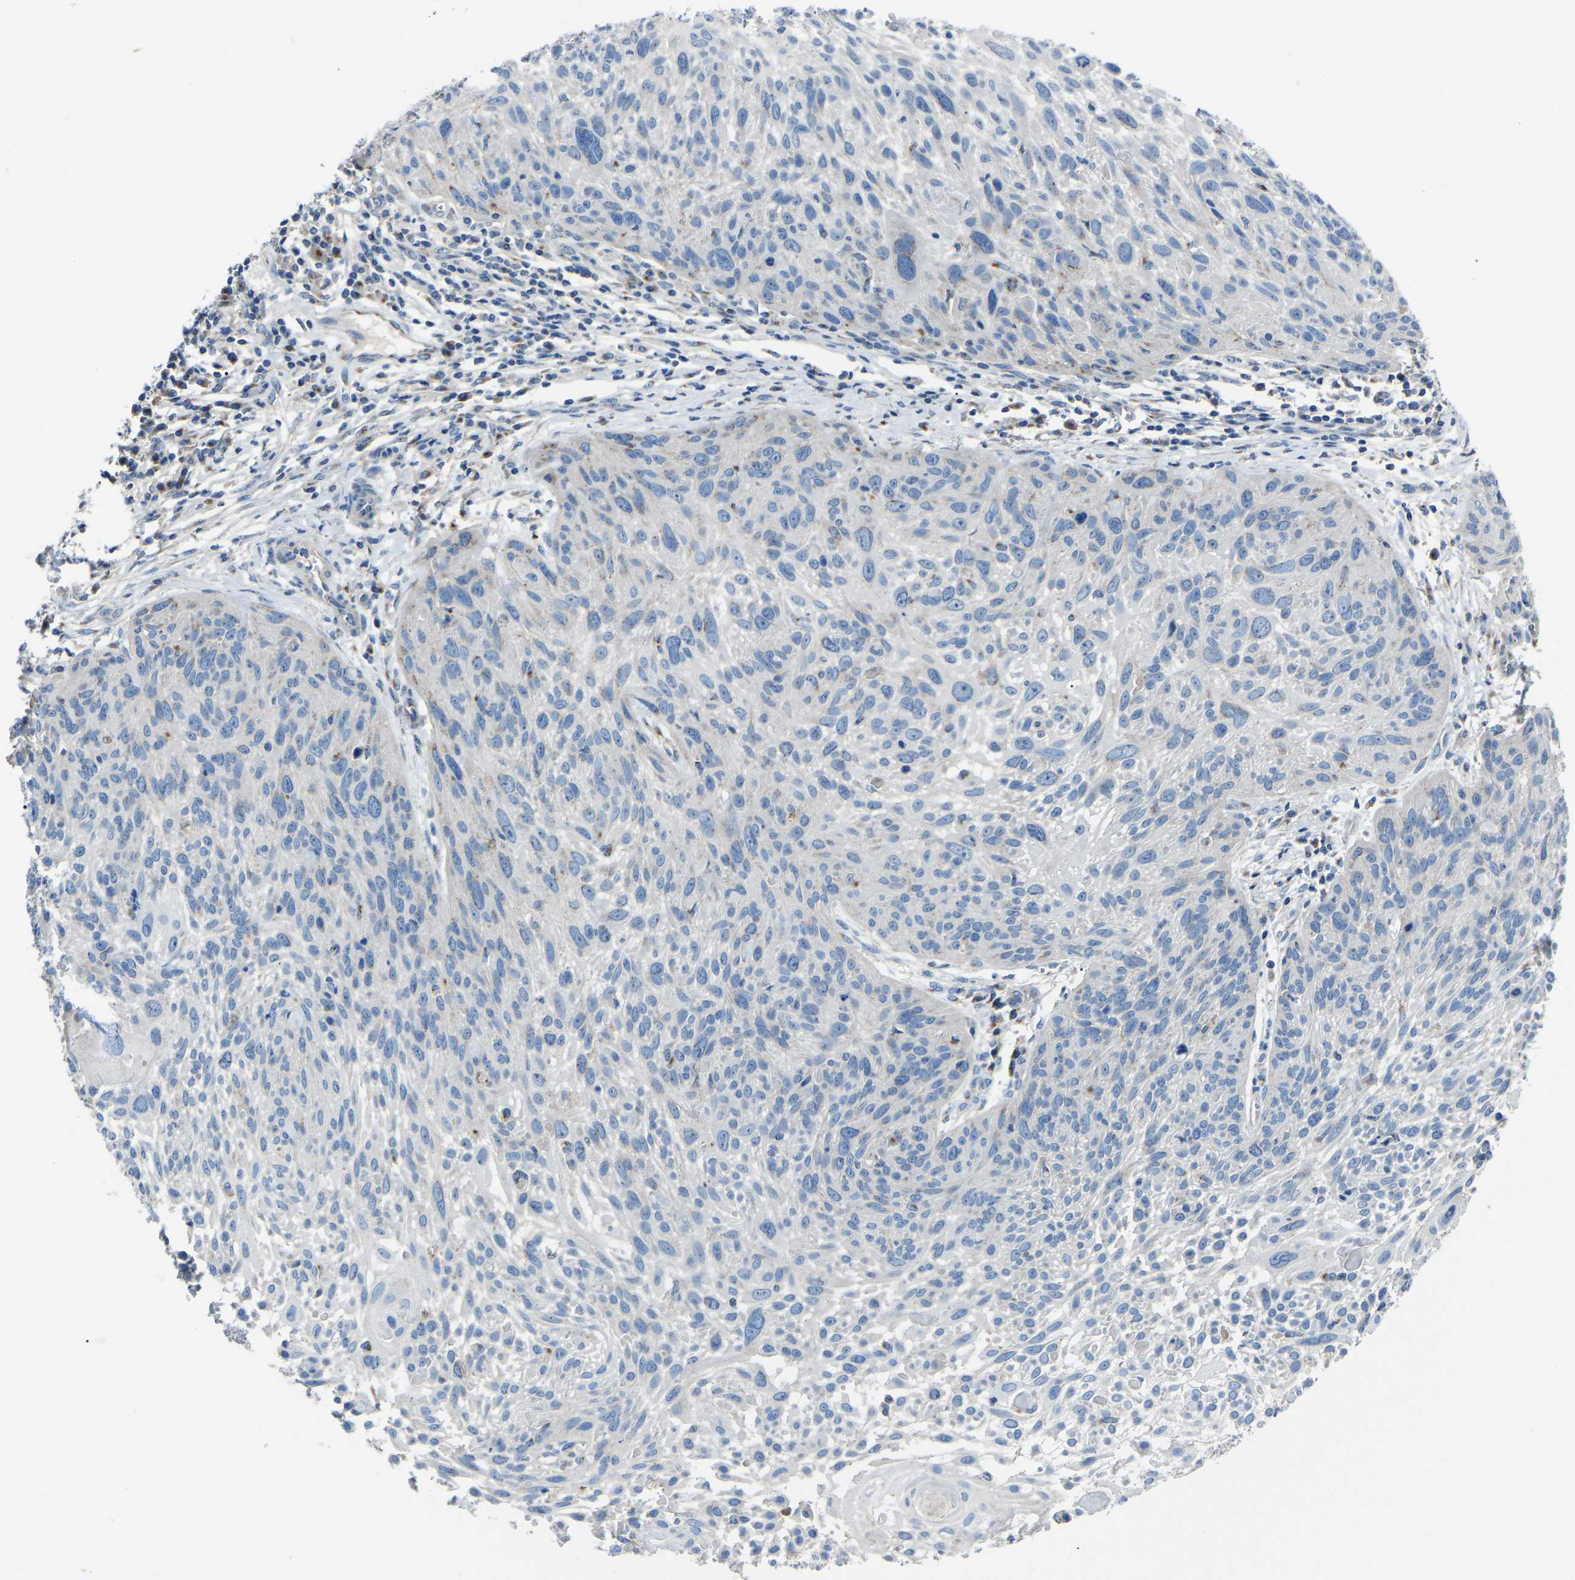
{"staining": {"intensity": "negative", "quantity": "none", "location": "none"}, "tissue": "cervical cancer", "cell_type": "Tumor cells", "image_type": "cancer", "snomed": [{"axis": "morphology", "description": "Squamous cell carcinoma, NOS"}, {"axis": "topography", "description": "Cervix"}], "caption": "Cervical cancer was stained to show a protein in brown. There is no significant expression in tumor cells.", "gene": "CANT1", "patient": {"sex": "female", "age": 51}}